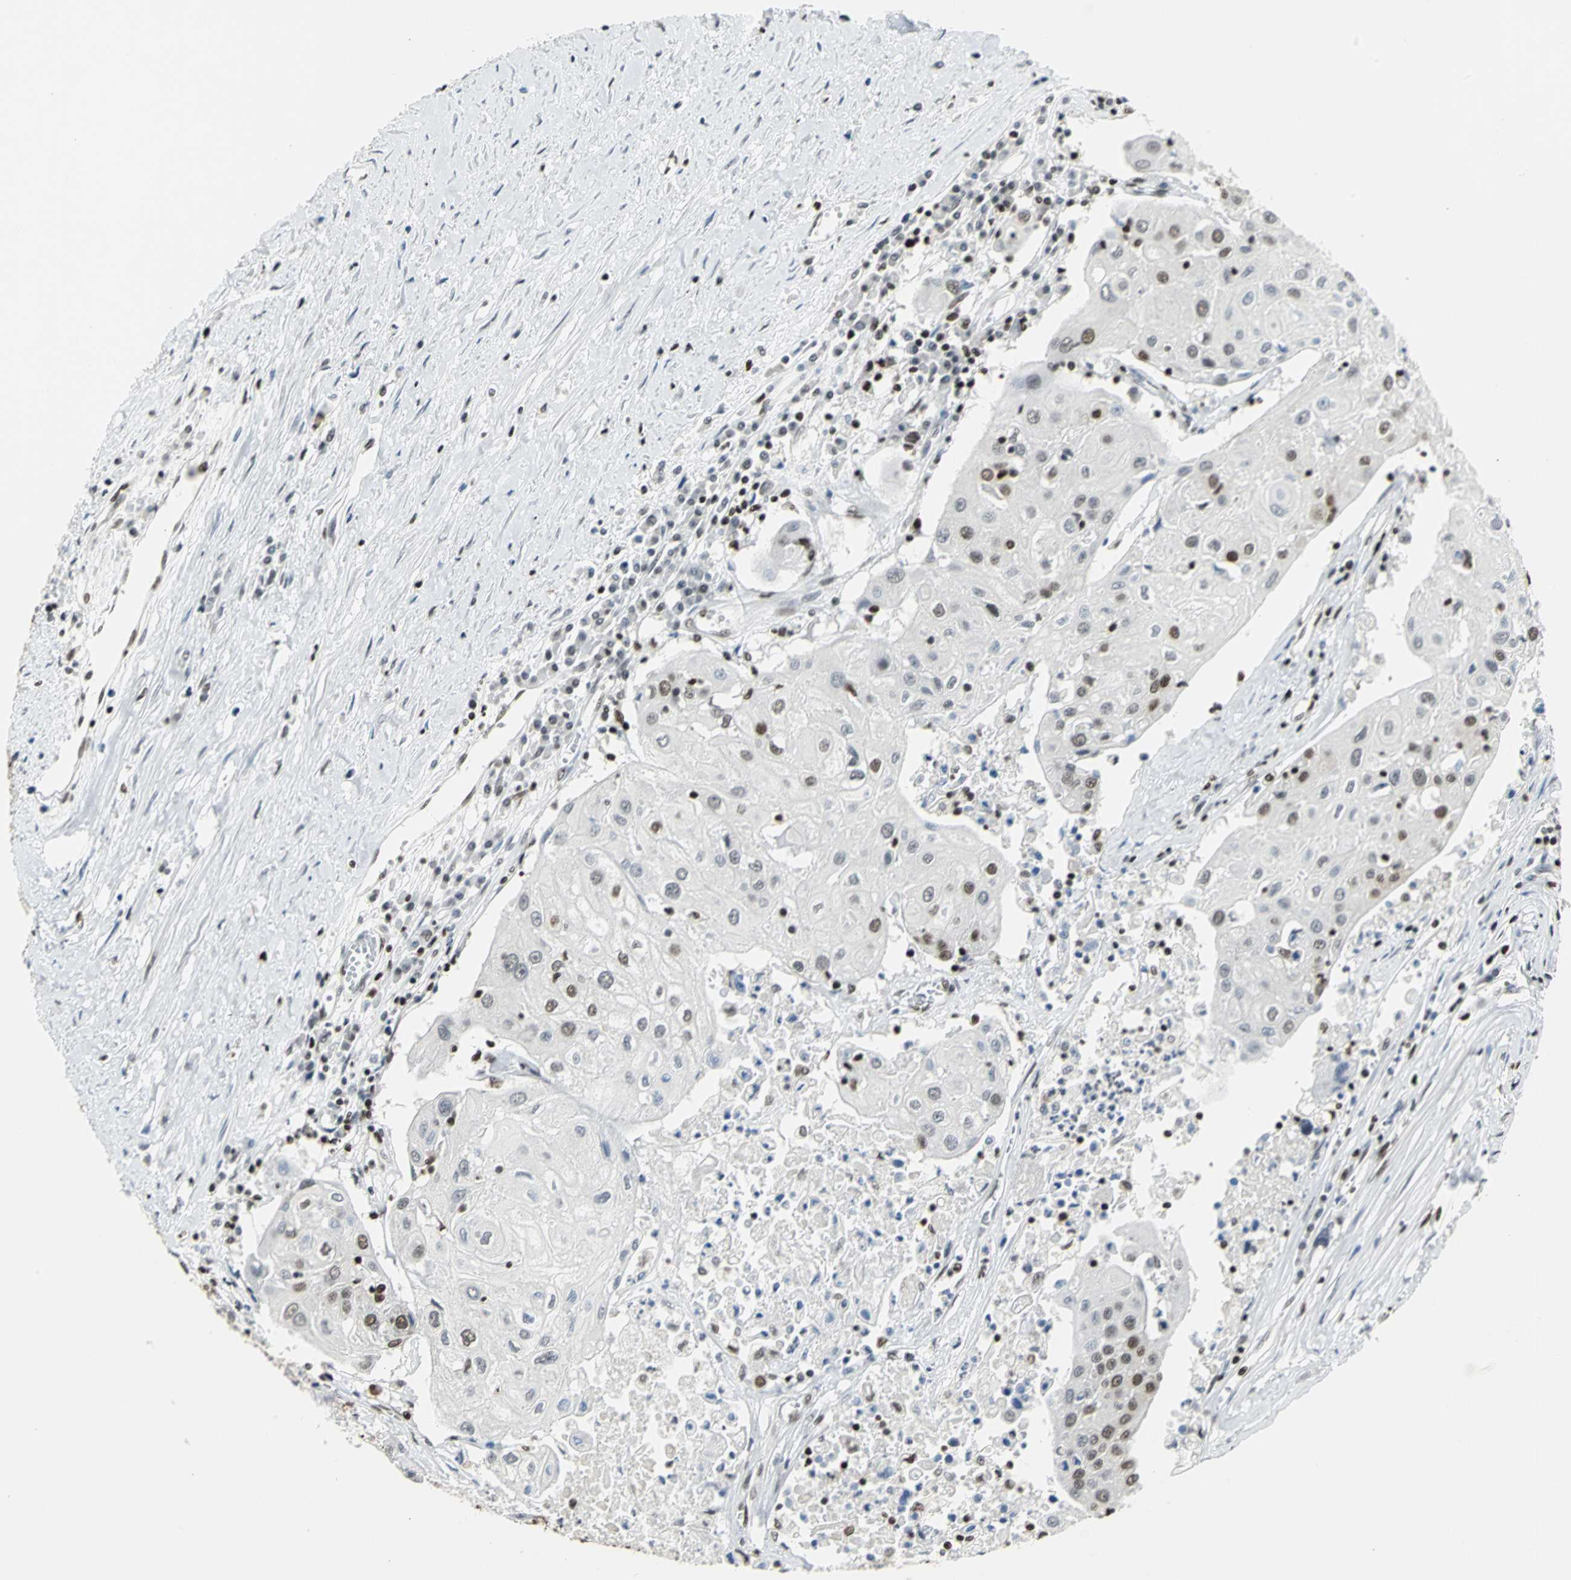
{"staining": {"intensity": "strong", "quantity": ">75%", "location": "nuclear"}, "tissue": "urothelial cancer", "cell_type": "Tumor cells", "image_type": "cancer", "snomed": [{"axis": "morphology", "description": "Urothelial carcinoma, High grade"}, {"axis": "topography", "description": "Urinary bladder"}], "caption": "Tumor cells display high levels of strong nuclear staining in about >75% of cells in human urothelial cancer.", "gene": "HNRNPD", "patient": {"sex": "female", "age": 85}}